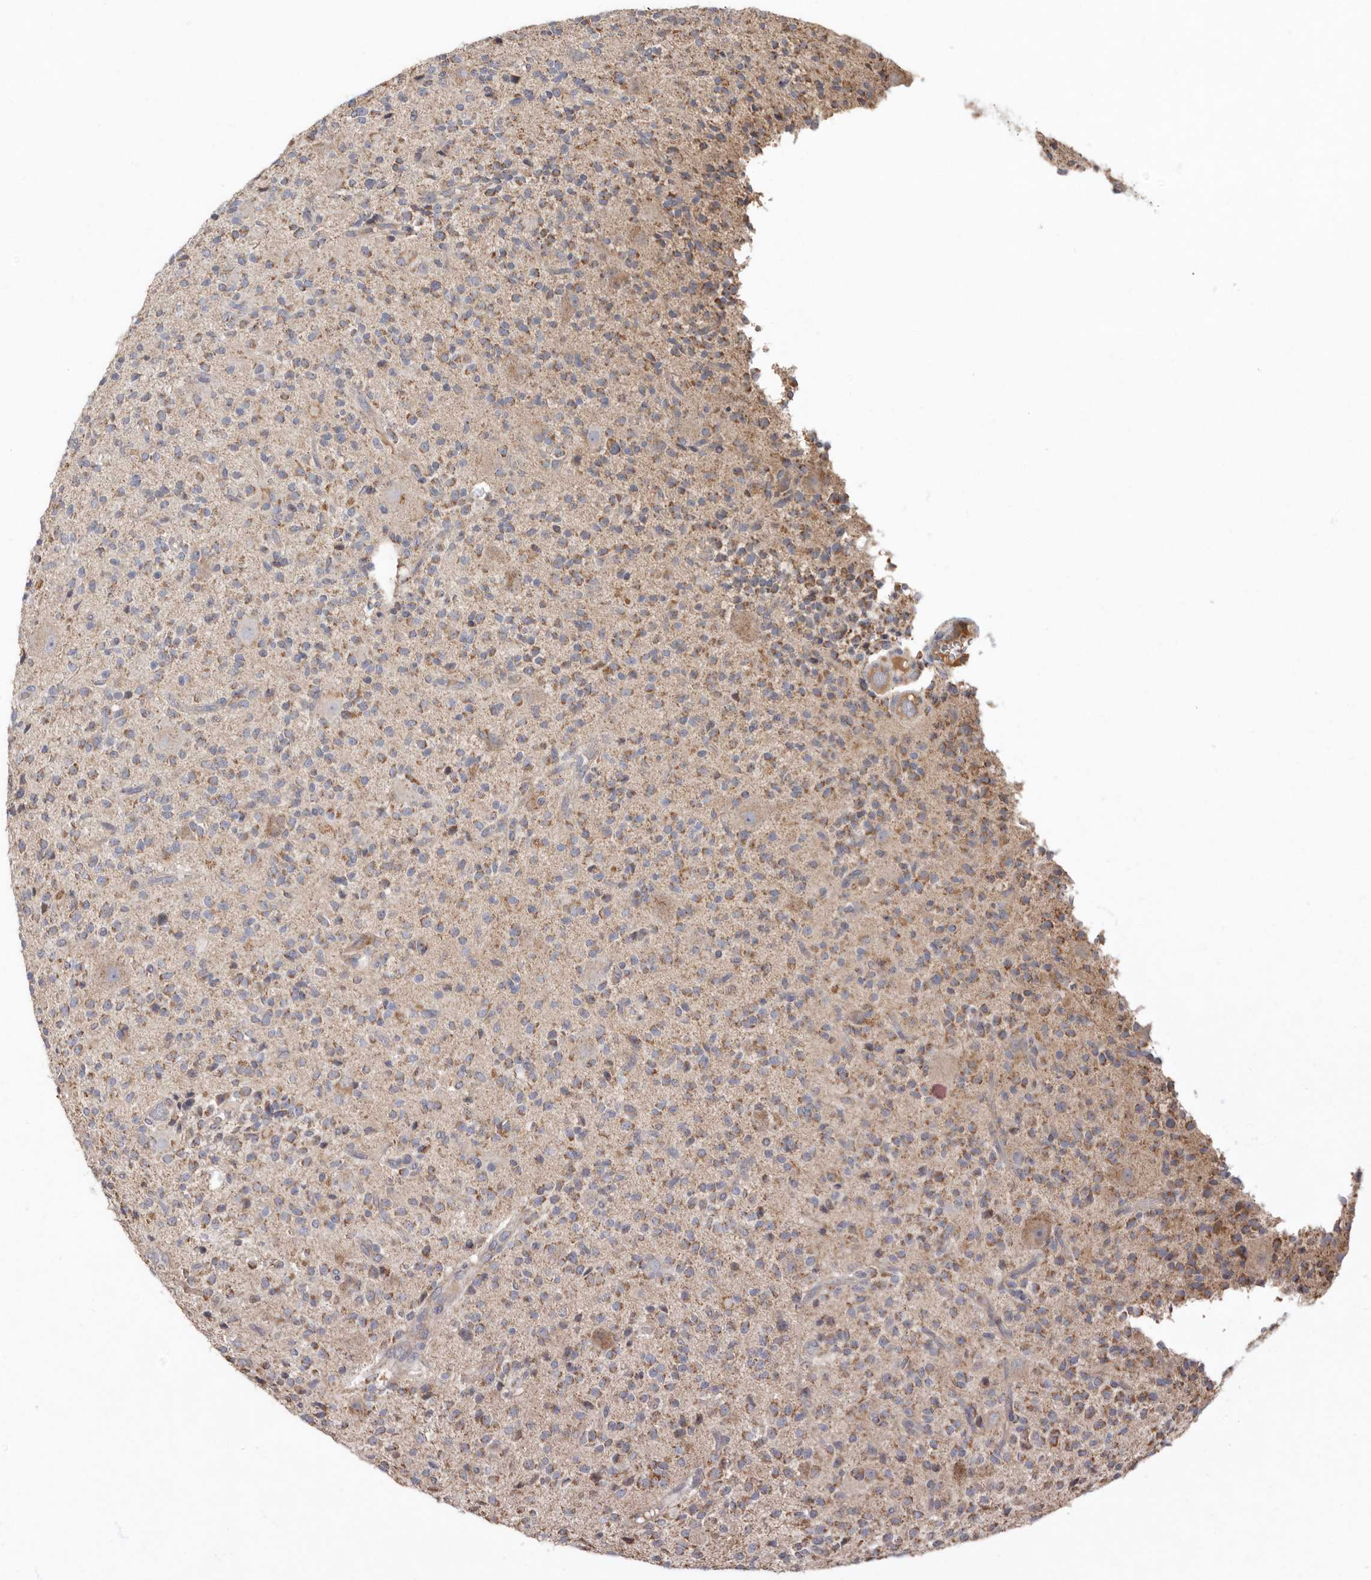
{"staining": {"intensity": "moderate", "quantity": "25%-75%", "location": "cytoplasmic/membranous"}, "tissue": "glioma", "cell_type": "Tumor cells", "image_type": "cancer", "snomed": [{"axis": "morphology", "description": "Glioma, malignant, High grade"}, {"axis": "topography", "description": "Brain"}], "caption": "IHC (DAB) staining of malignant glioma (high-grade) shows moderate cytoplasmic/membranous protein expression in about 25%-75% of tumor cells. The staining is performed using DAB (3,3'-diaminobenzidine) brown chromogen to label protein expression. The nuclei are counter-stained blue using hematoxylin.", "gene": "KIF26B", "patient": {"sex": "male", "age": 34}}